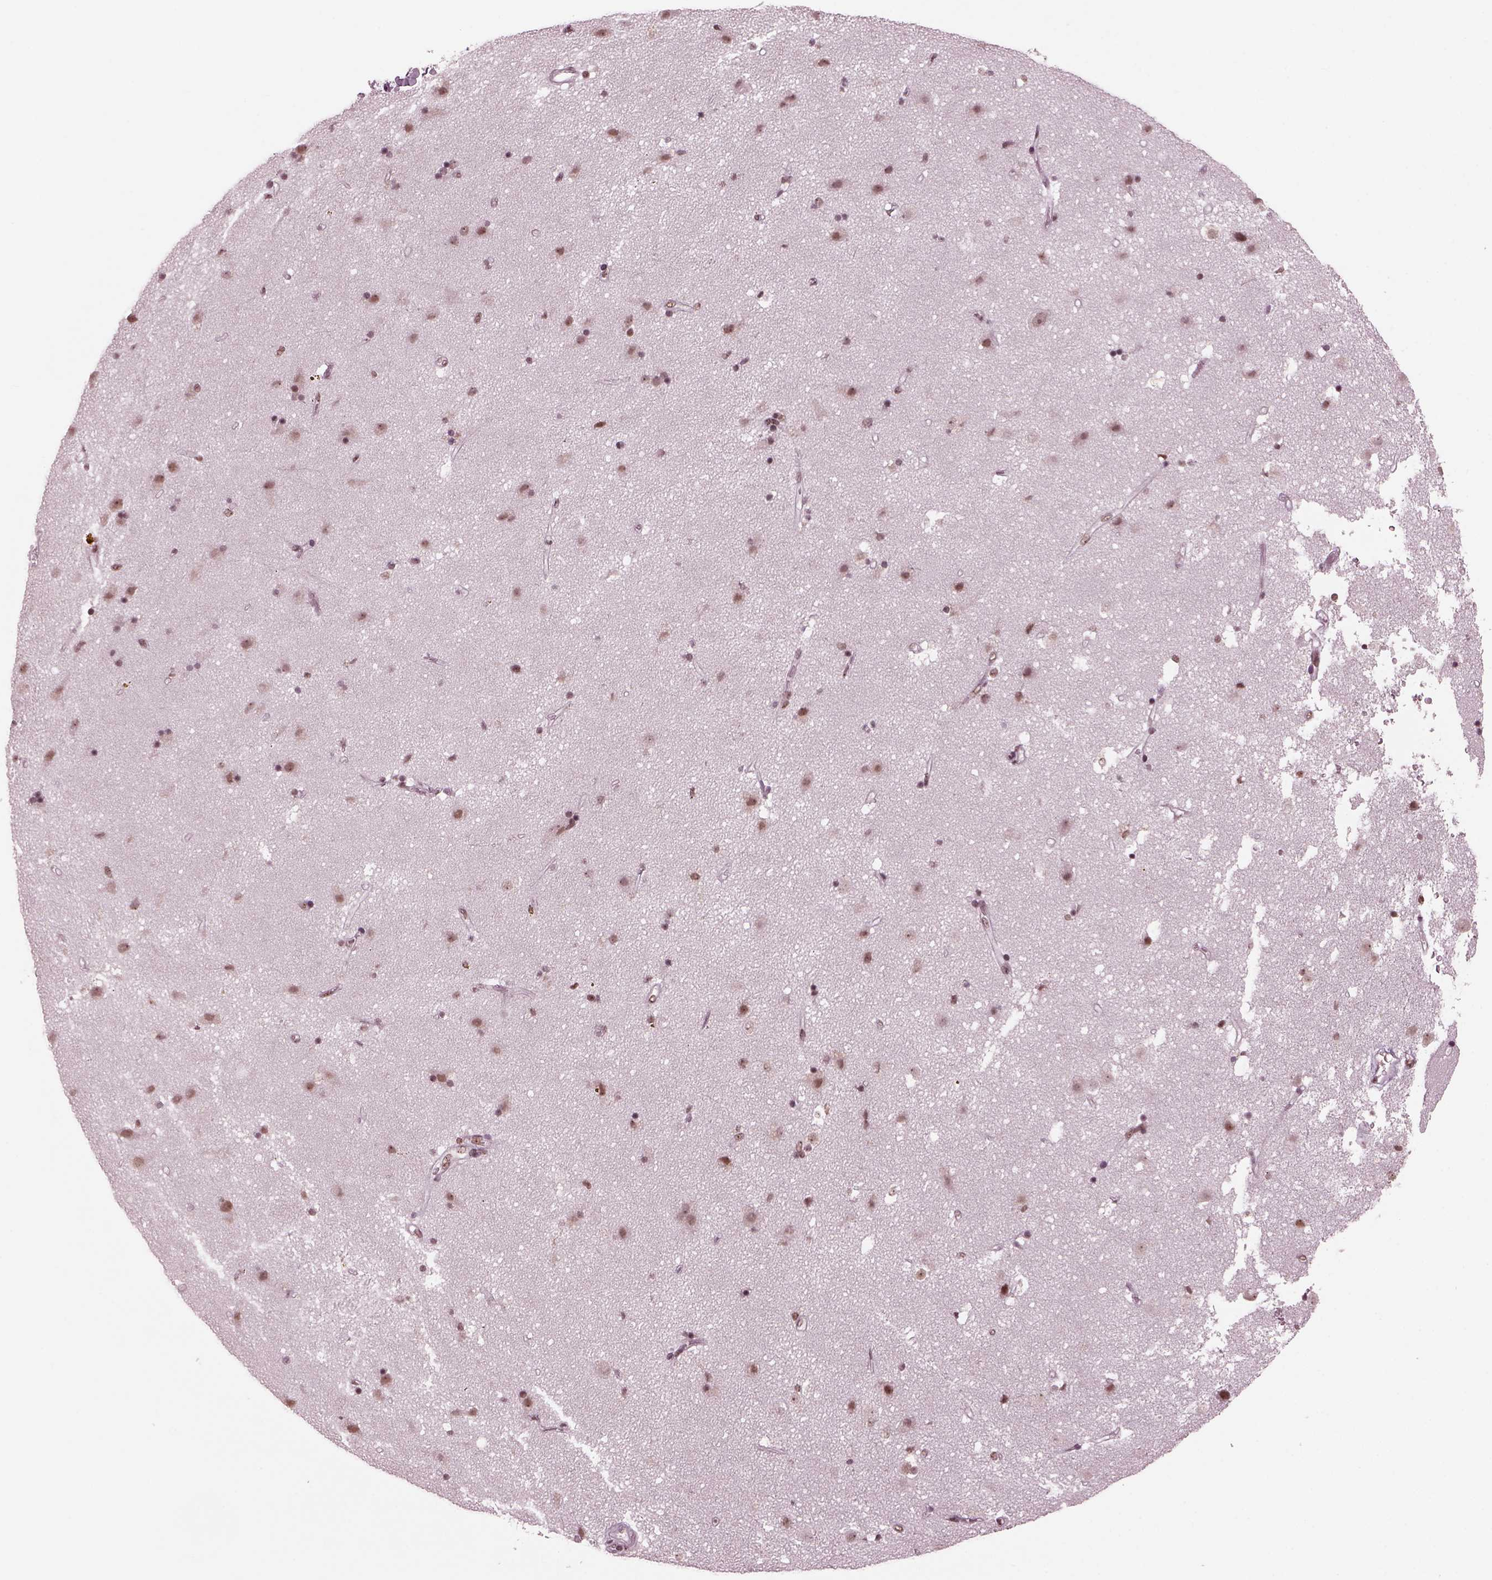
{"staining": {"intensity": "negative", "quantity": "none", "location": "none"}, "tissue": "caudate", "cell_type": "Glial cells", "image_type": "normal", "snomed": [{"axis": "morphology", "description": "Normal tissue, NOS"}, {"axis": "topography", "description": "Lateral ventricle wall"}], "caption": "A high-resolution micrograph shows IHC staining of normal caudate, which exhibits no significant positivity in glial cells. Brightfield microscopy of IHC stained with DAB (brown) and hematoxylin (blue), captured at high magnification.", "gene": "RUVBL2", "patient": {"sex": "female", "age": 71}}